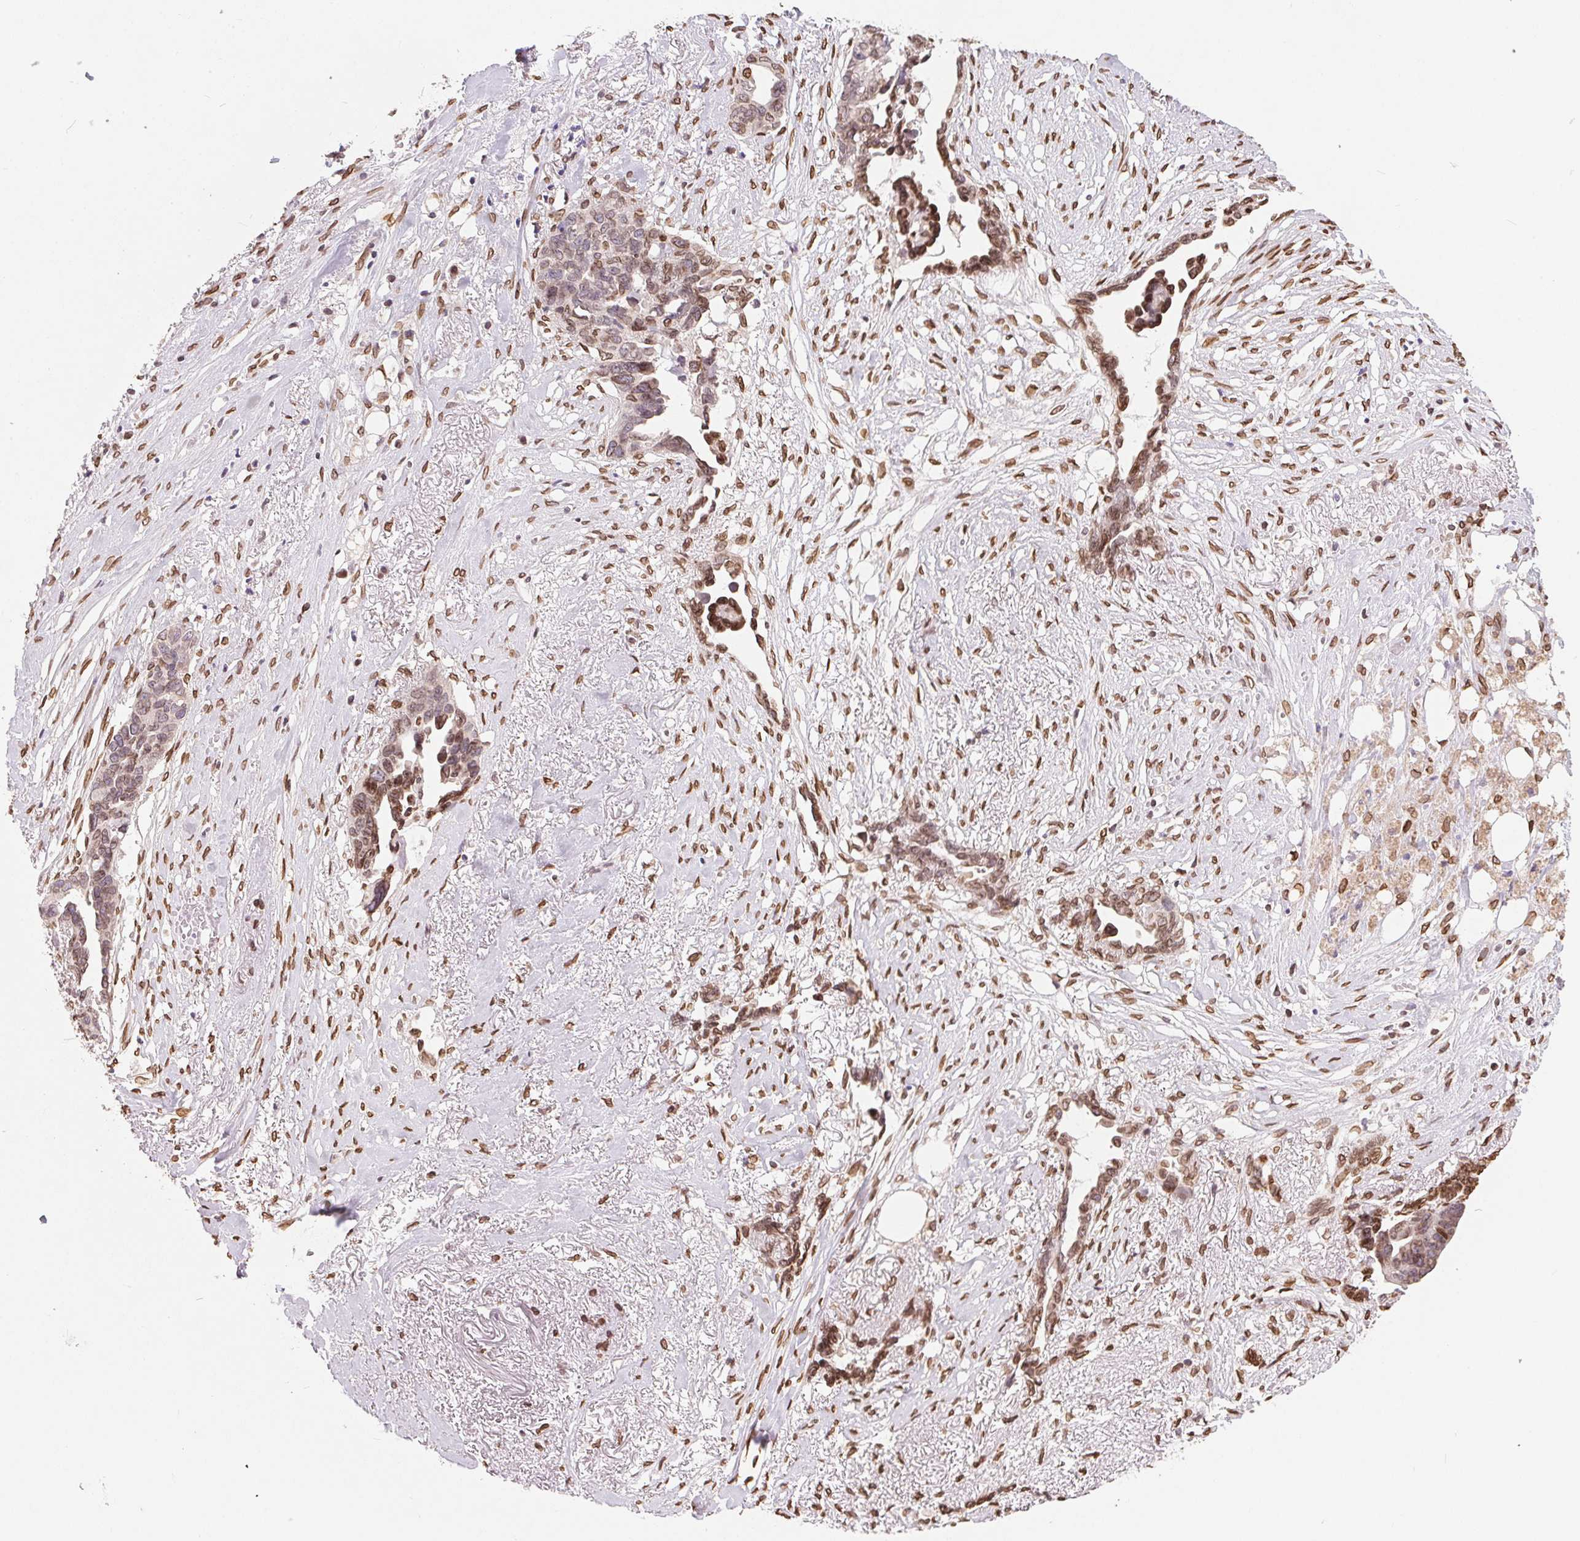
{"staining": {"intensity": "weak", "quantity": "25%-75%", "location": "nuclear"}, "tissue": "ovarian cancer", "cell_type": "Tumor cells", "image_type": "cancer", "snomed": [{"axis": "morphology", "description": "Cystadenocarcinoma, serous, NOS"}, {"axis": "topography", "description": "Ovary"}], "caption": "Serous cystadenocarcinoma (ovarian) stained with DAB immunohistochemistry (IHC) displays low levels of weak nuclear positivity in about 25%-75% of tumor cells. (DAB (3,3'-diaminobenzidine) = brown stain, brightfield microscopy at high magnification).", "gene": "TMEM175", "patient": {"sex": "female", "age": 69}}